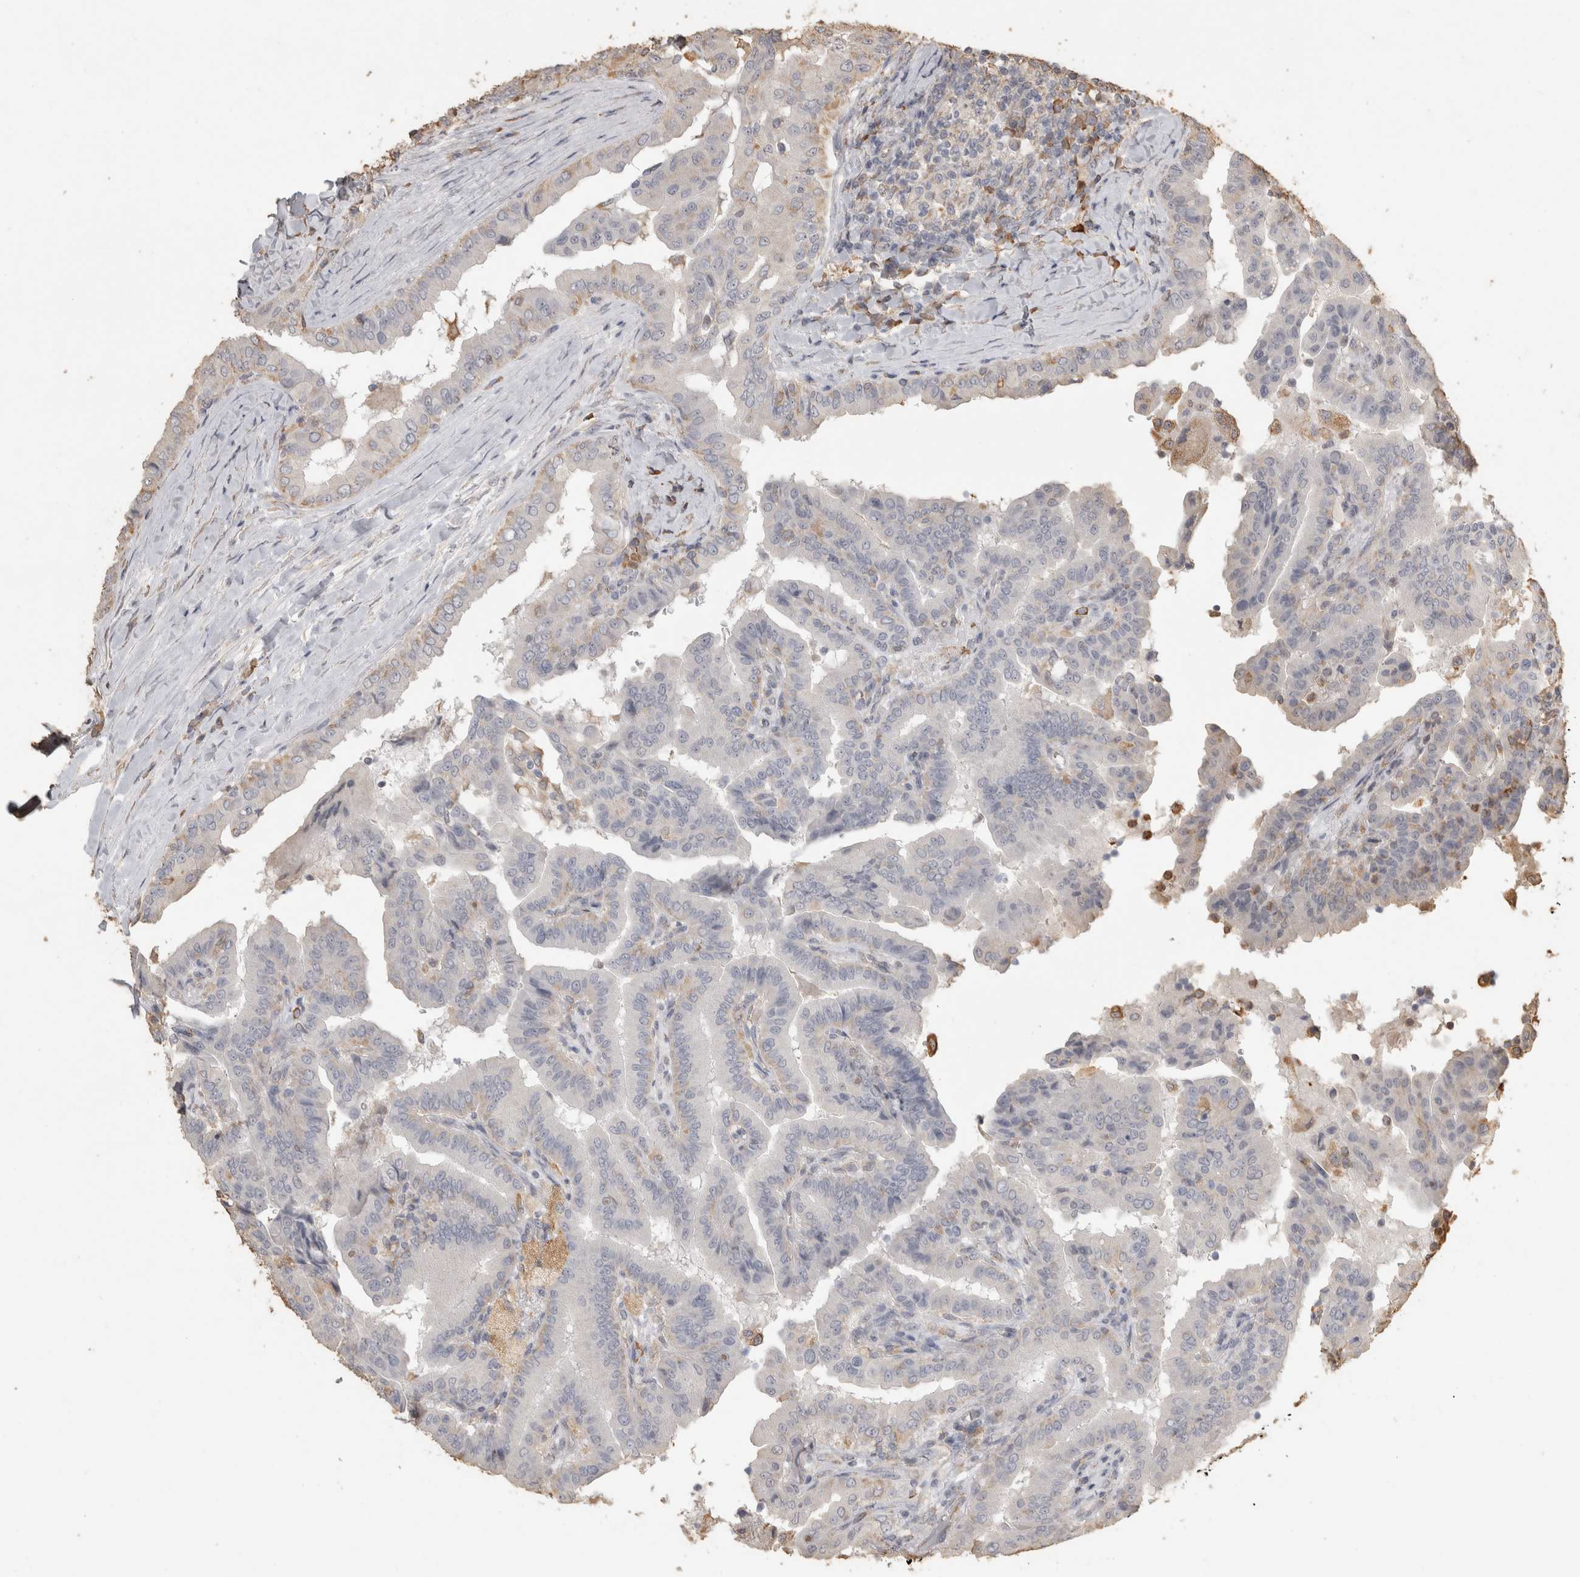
{"staining": {"intensity": "negative", "quantity": "none", "location": "none"}, "tissue": "thyroid cancer", "cell_type": "Tumor cells", "image_type": "cancer", "snomed": [{"axis": "morphology", "description": "Papillary adenocarcinoma, NOS"}, {"axis": "topography", "description": "Thyroid gland"}], "caption": "Tumor cells show no significant staining in thyroid cancer.", "gene": "REPS2", "patient": {"sex": "male", "age": 33}}